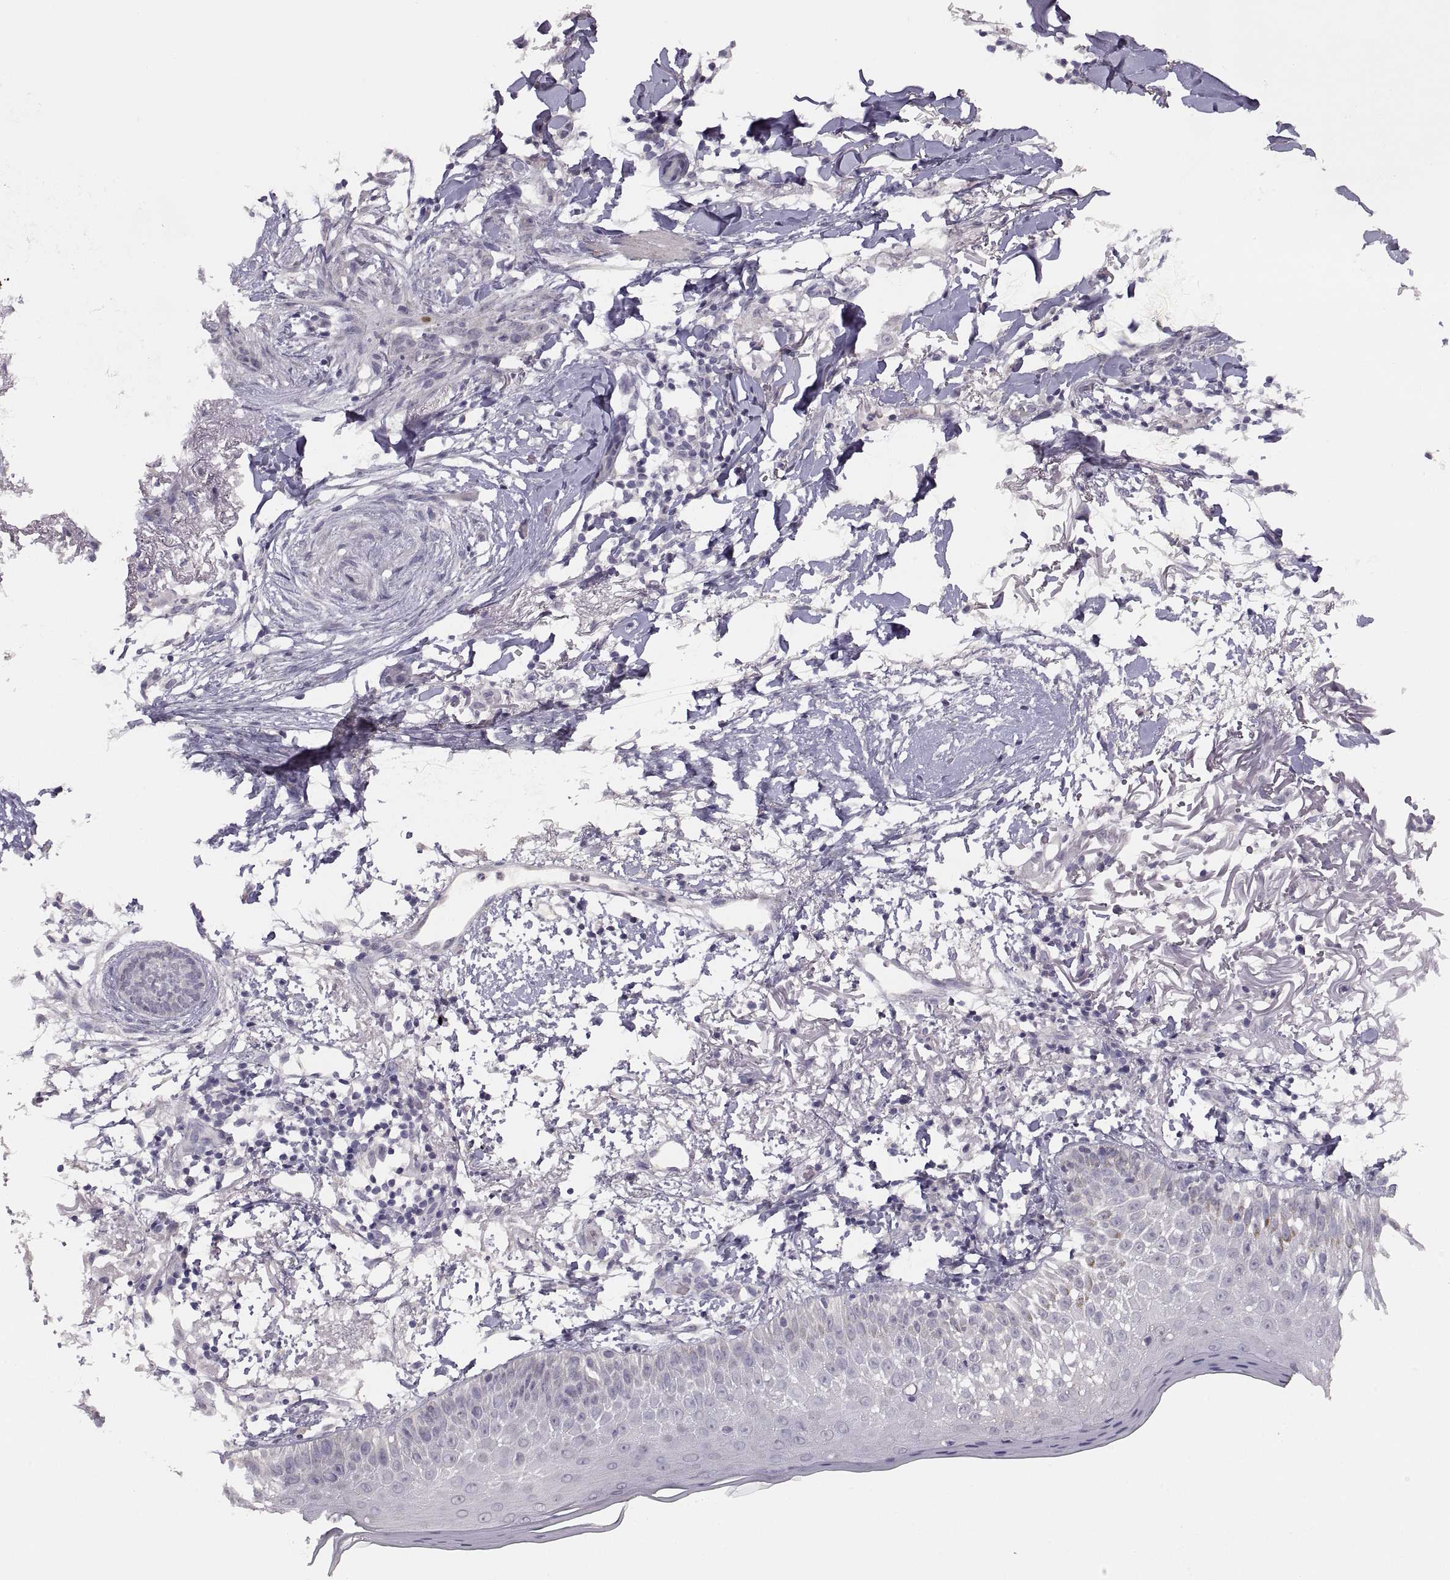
{"staining": {"intensity": "negative", "quantity": "none", "location": "none"}, "tissue": "skin cancer", "cell_type": "Tumor cells", "image_type": "cancer", "snomed": [{"axis": "morphology", "description": "Normal tissue, NOS"}, {"axis": "morphology", "description": "Basal cell carcinoma"}, {"axis": "topography", "description": "Skin"}], "caption": "Tumor cells show no significant protein positivity in skin cancer.", "gene": "CDH2", "patient": {"sex": "male", "age": 84}}